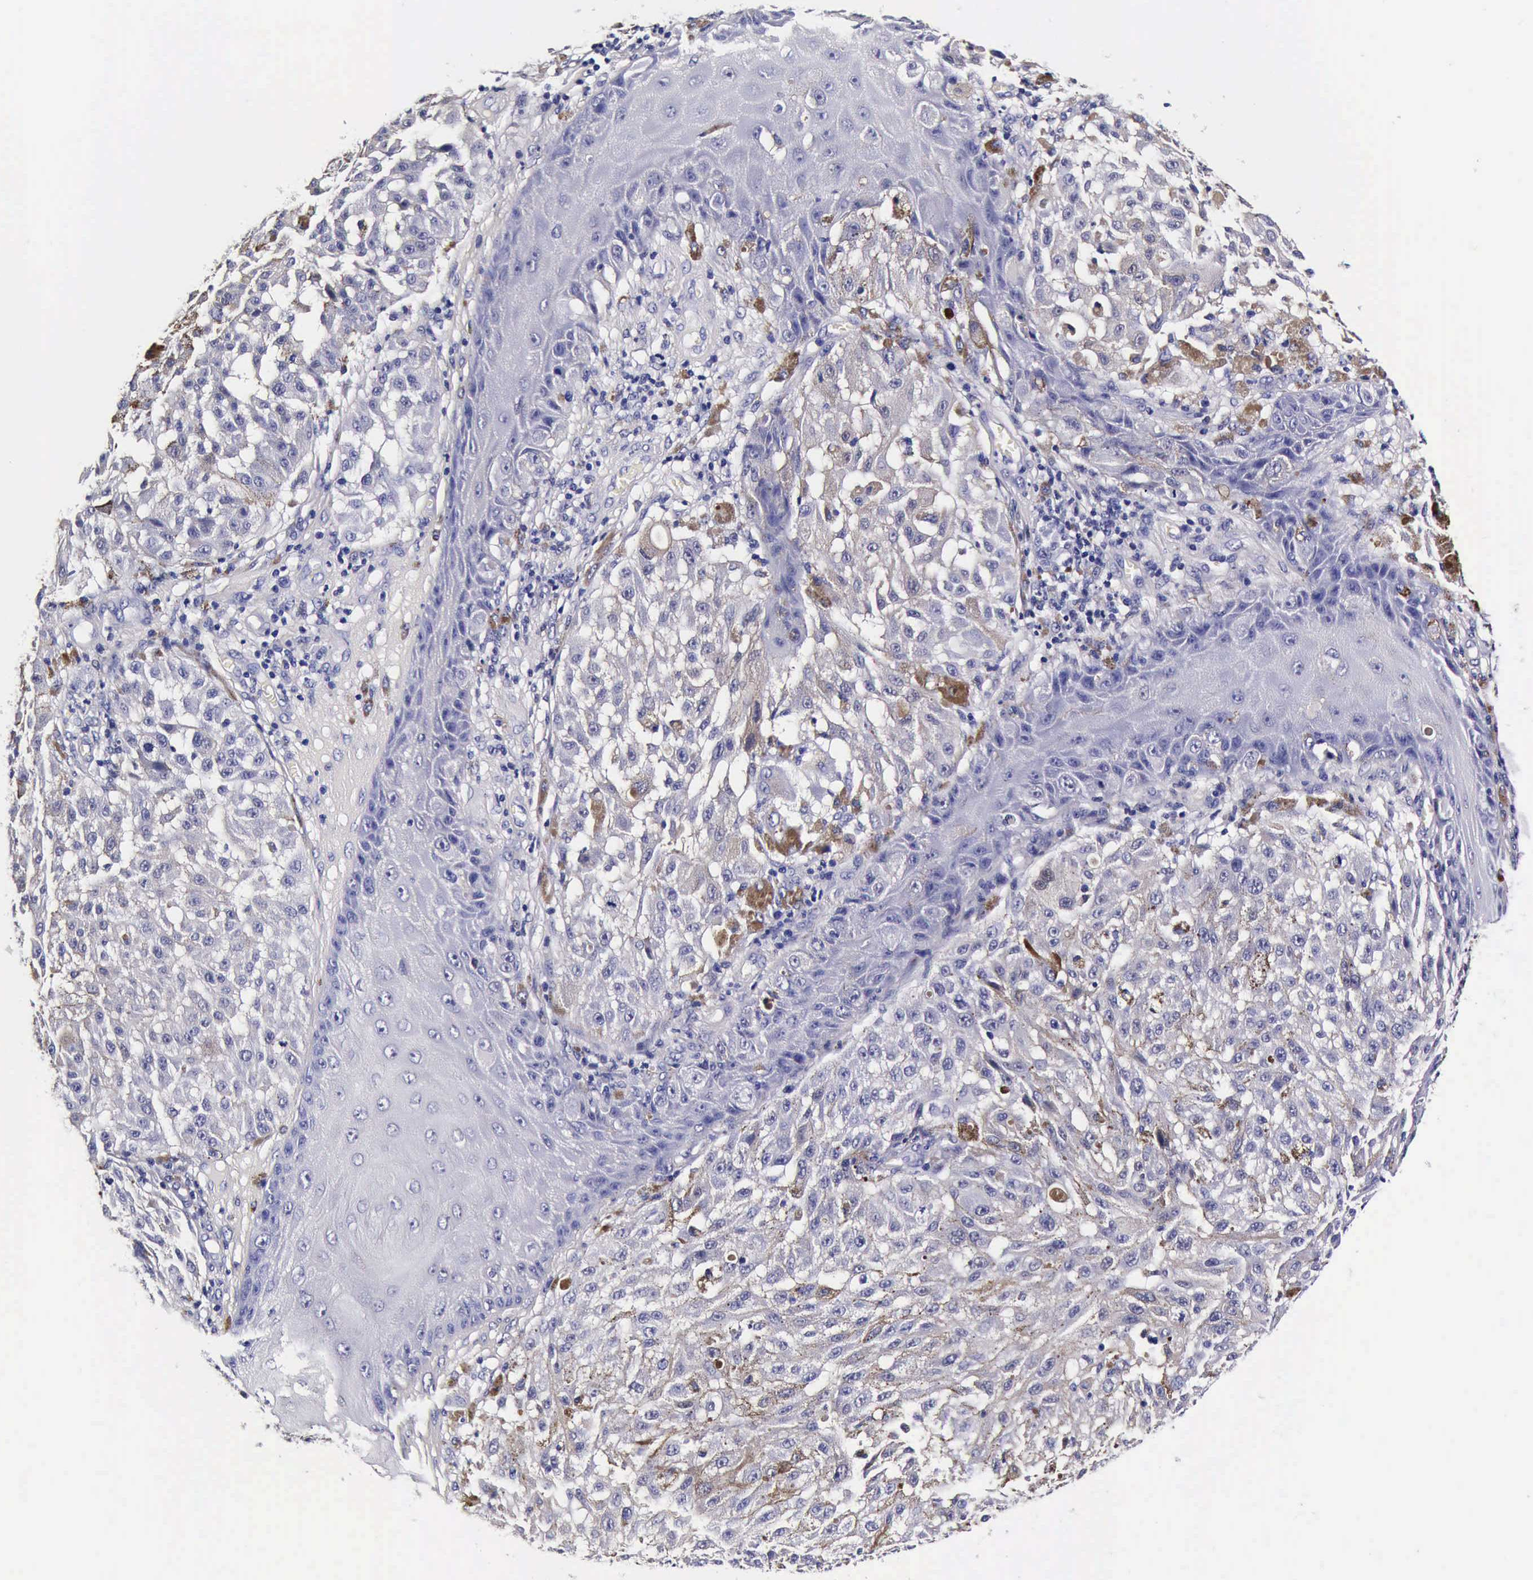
{"staining": {"intensity": "negative", "quantity": "none", "location": "none"}, "tissue": "melanoma", "cell_type": "Tumor cells", "image_type": "cancer", "snomed": [{"axis": "morphology", "description": "Malignant melanoma, NOS"}, {"axis": "topography", "description": "Skin"}], "caption": "High magnification brightfield microscopy of malignant melanoma stained with DAB (3,3'-diaminobenzidine) (brown) and counterstained with hematoxylin (blue): tumor cells show no significant positivity.", "gene": "IAPP", "patient": {"sex": "female", "age": 64}}